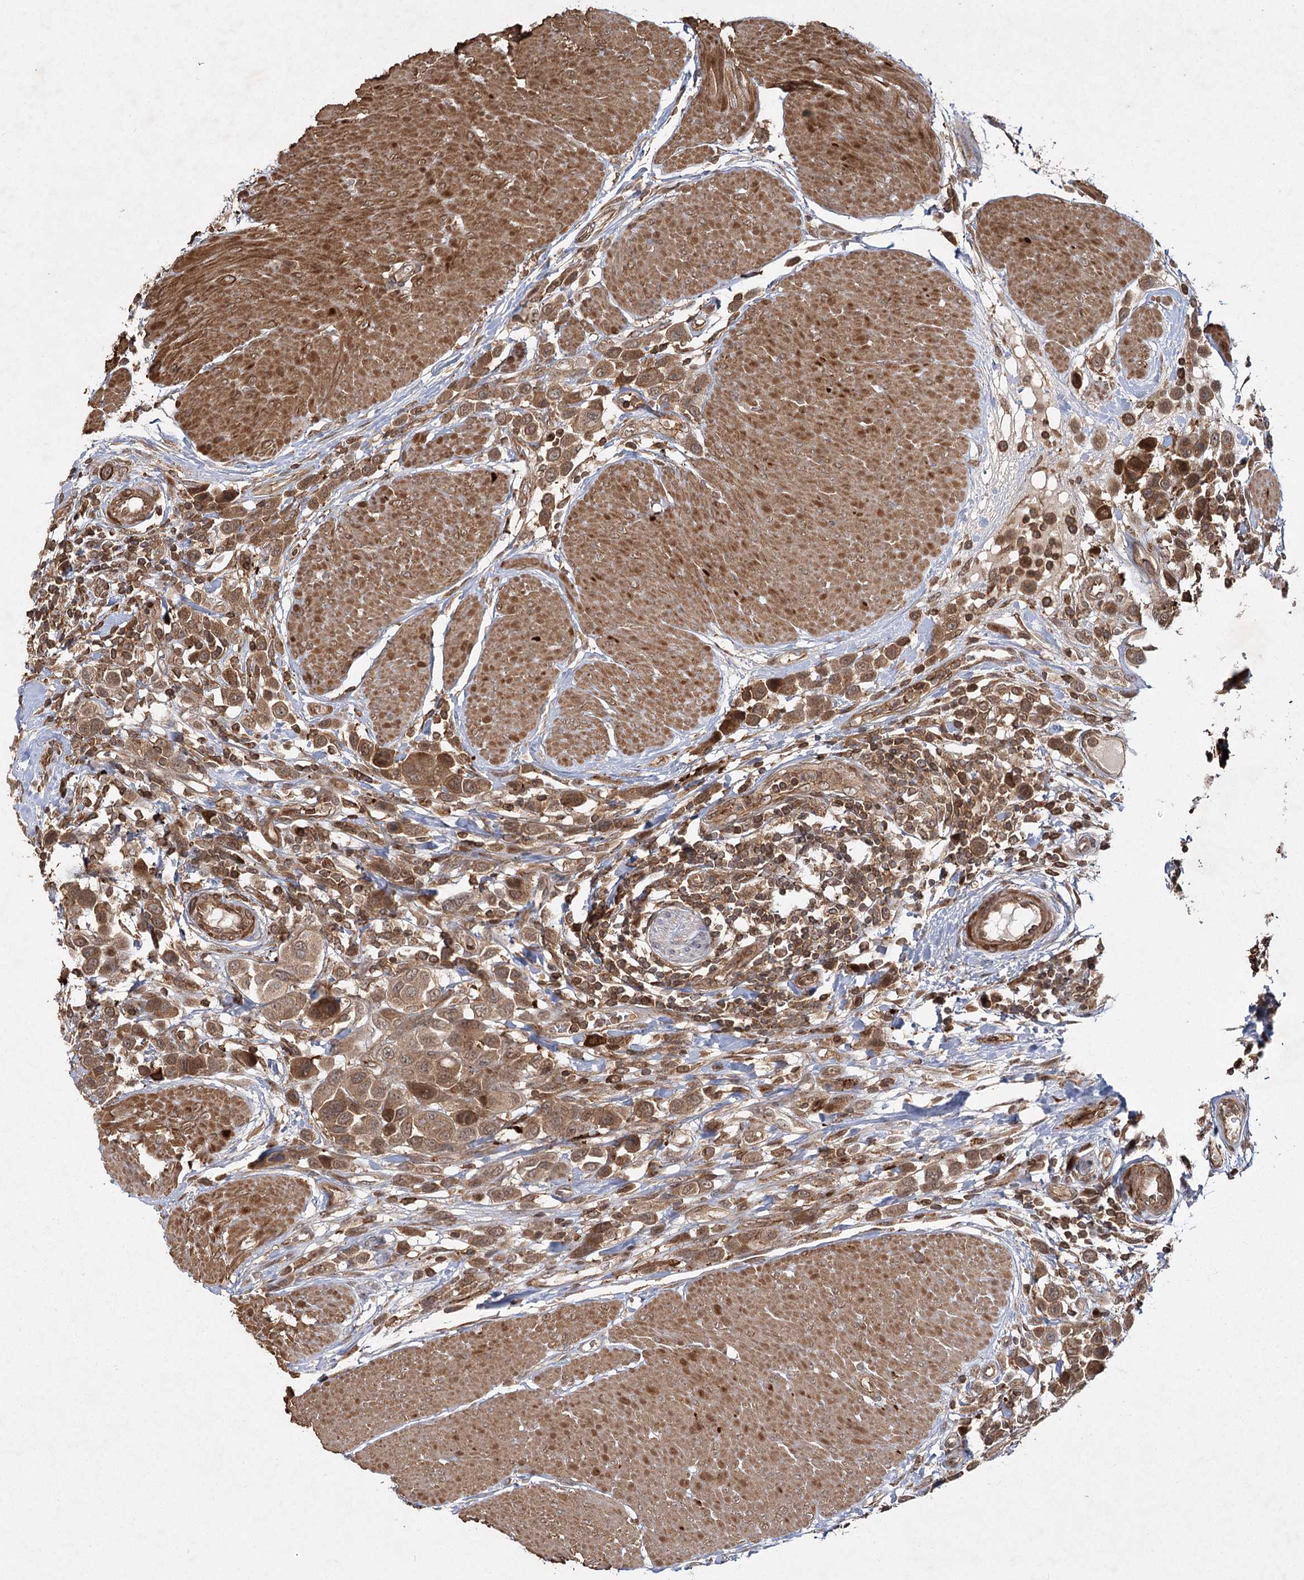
{"staining": {"intensity": "moderate", "quantity": ">75%", "location": "cytoplasmic/membranous"}, "tissue": "urothelial cancer", "cell_type": "Tumor cells", "image_type": "cancer", "snomed": [{"axis": "morphology", "description": "Urothelial carcinoma, High grade"}, {"axis": "topography", "description": "Urinary bladder"}], "caption": "High-power microscopy captured an immunohistochemistry (IHC) image of urothelial cancer, revealing moderate cytoplasmic/membranous expression in about >75% of tumor cells. (DAB = brown stain, brightfield microscopy at high magnification).", "gene": "MDFIC", "patient": {"sex": "male", "age": 50}}